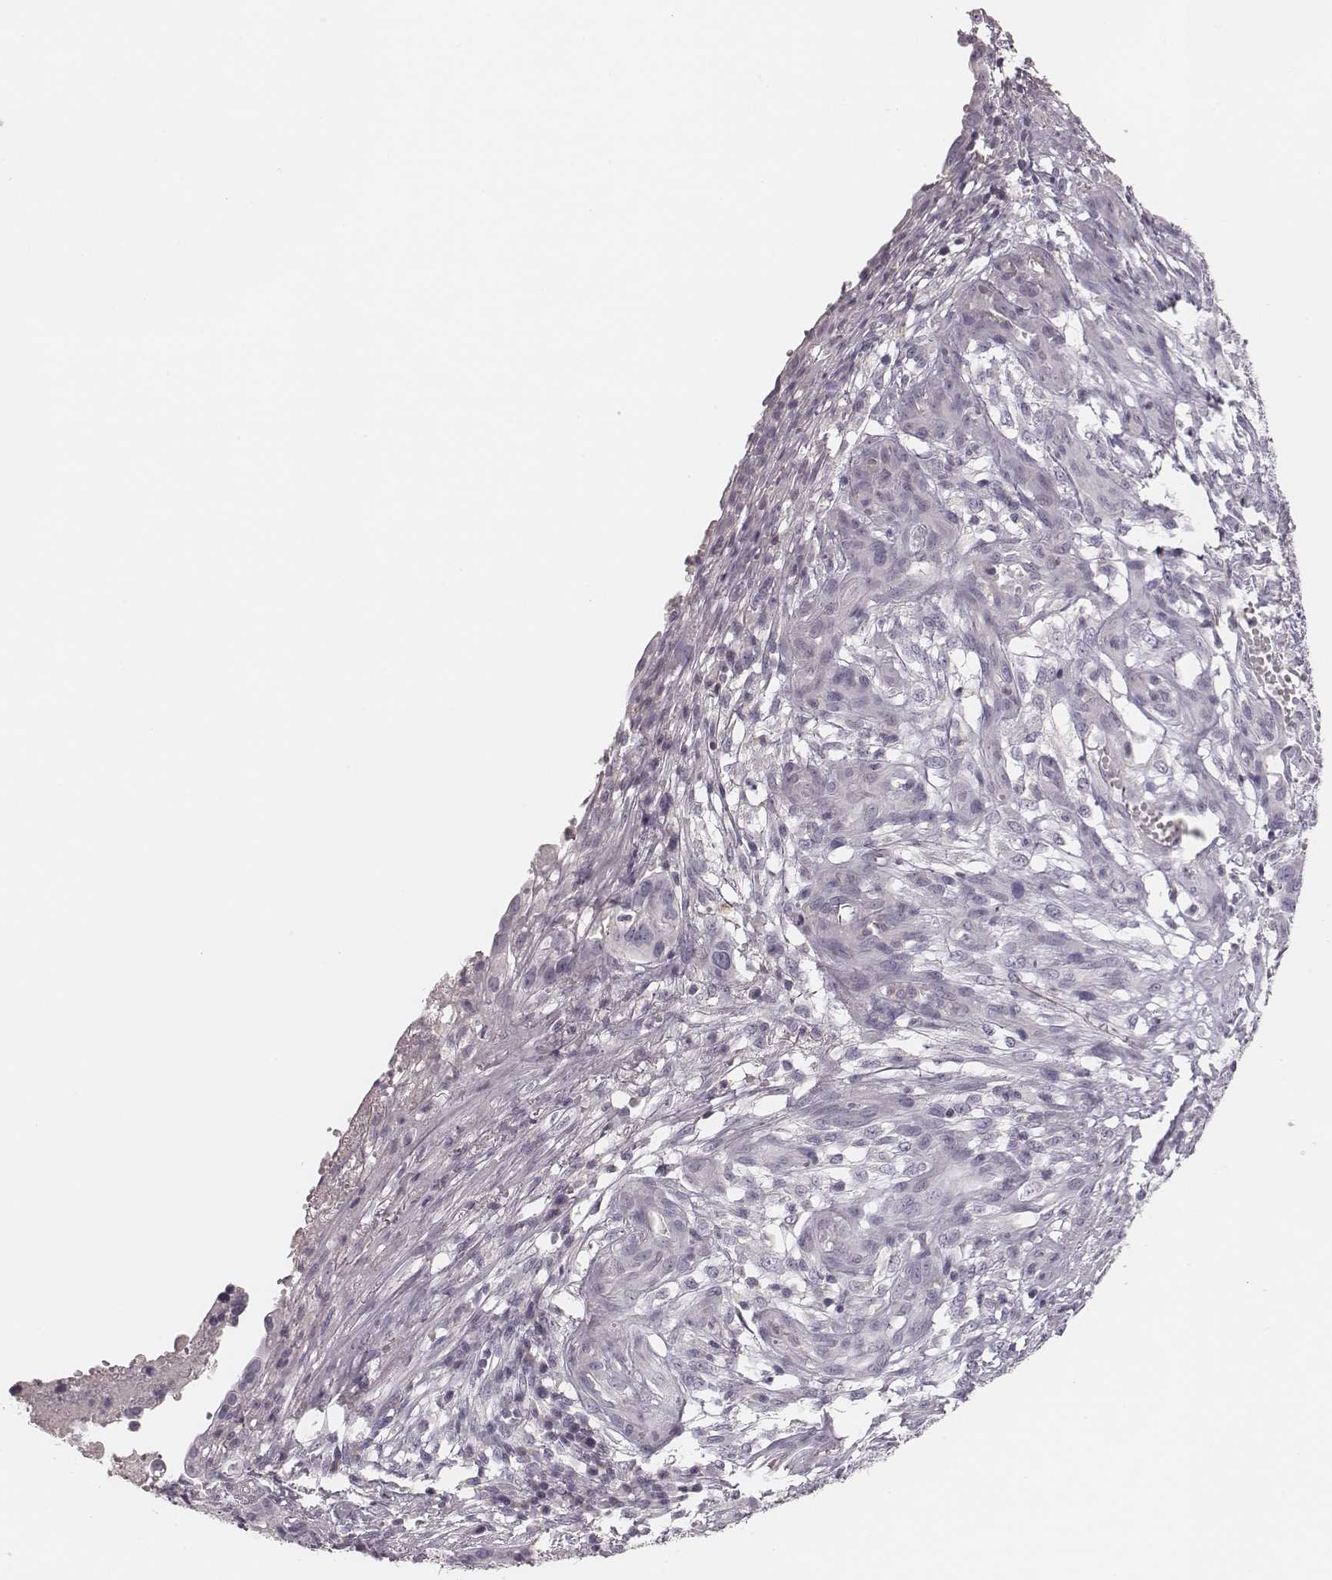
{"staining": {"intensity": "negative", "quantity": "none", "location": "none"}, "tissue": "stomach cancer", "cell_type": "Tumor cells", "image_type": "cancer", "snomed": [{"axis": "morphology", "description": "Adenocarcinoma, NOS"}, {"axis": "topography", "description": "Stomach, upper"}], "caption": "Tumor cells show no significant protein positivity in stomach adenocarcinoma.", "gene": "MSX1", "patient": {"sex": "female", "age": 67}}